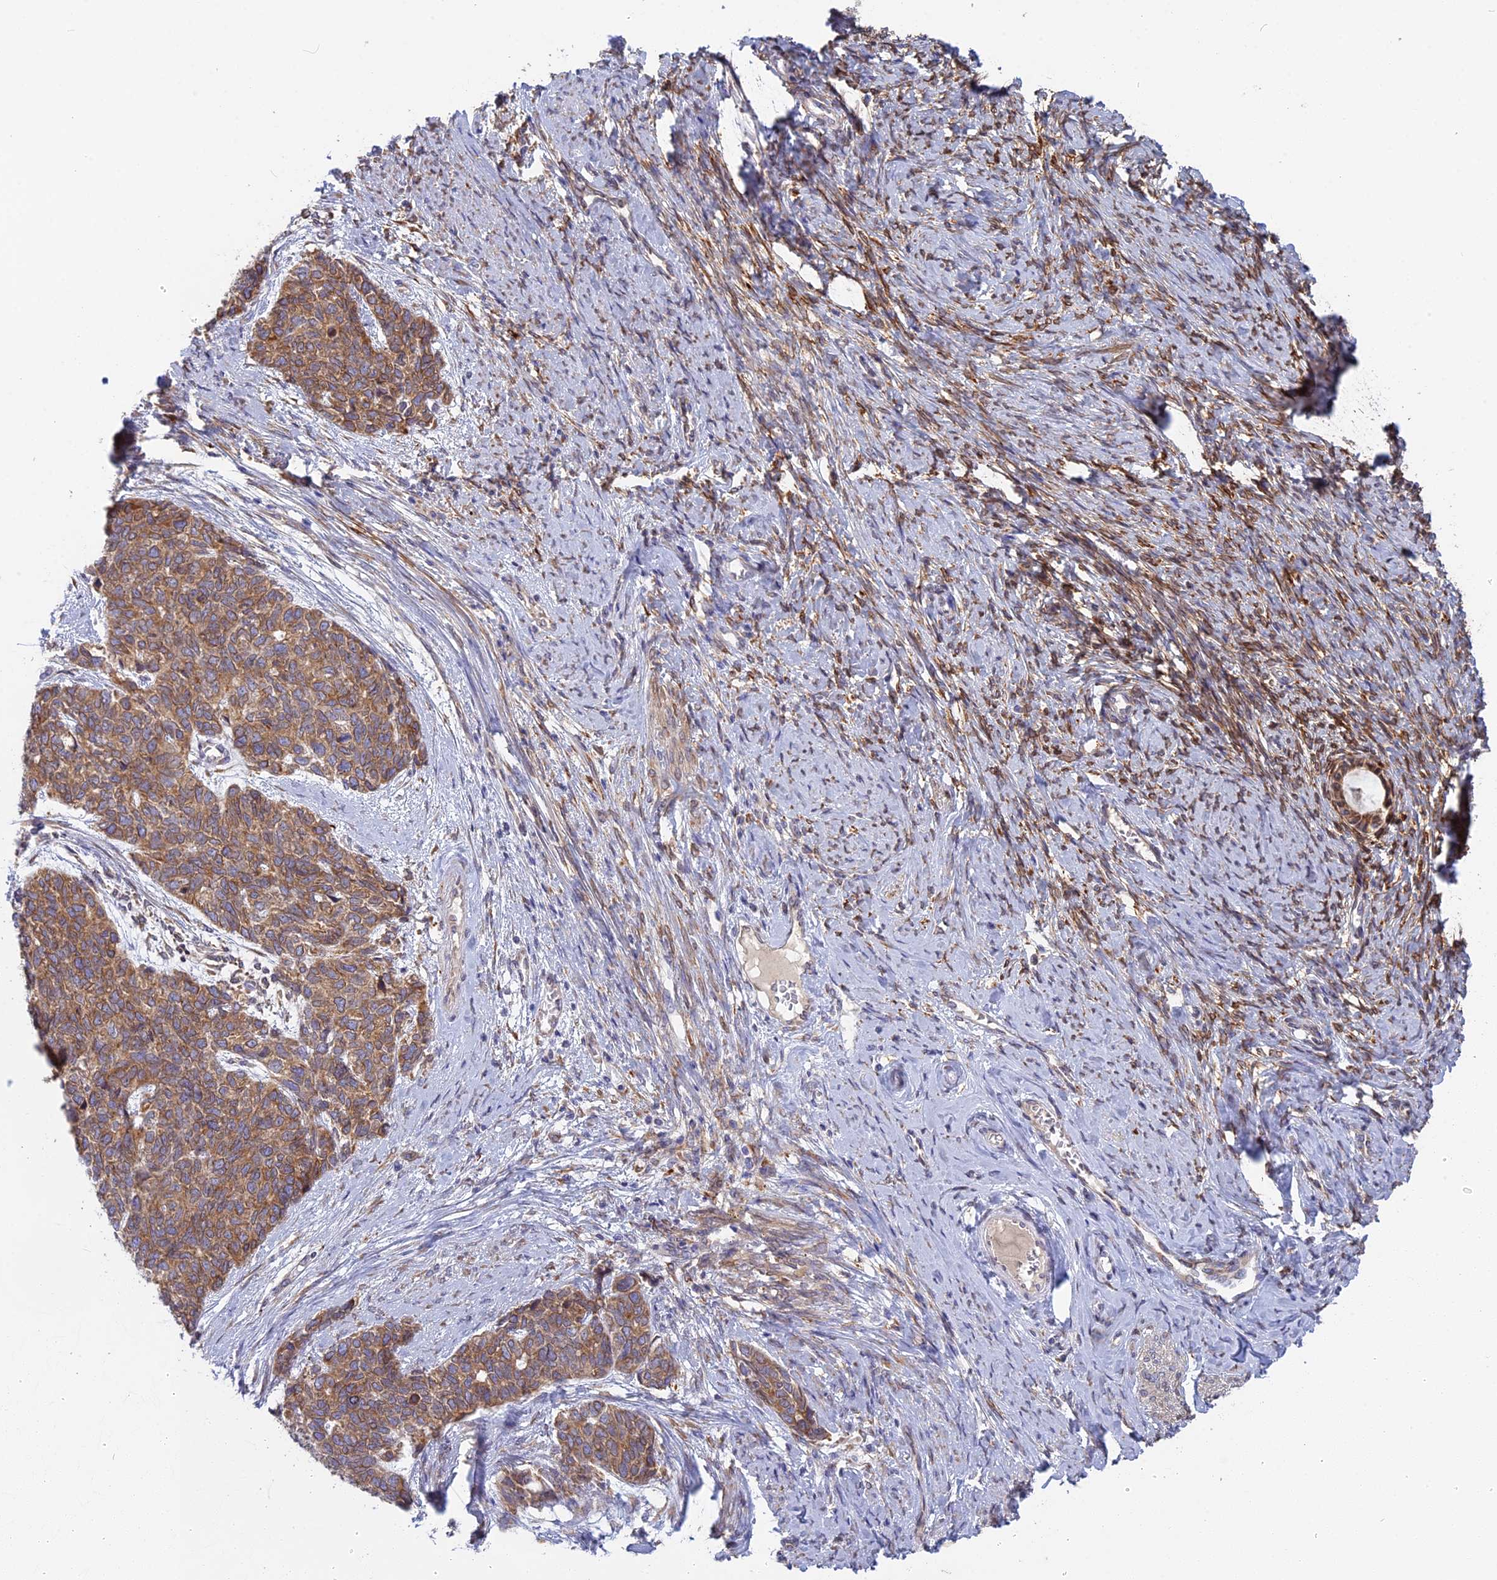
{"staining": {"intensity": "moderate", "quantity": ">75%", "location": "cytoplasmic/membranous"}, "tissue": "cervical cancer", "cell_type": "Tumor cells", "image_type": "cancer", "snomed": [{"axis": "morphology", "description": "Squamous cell carcinoma, NOS"}, {"axis": "topography", "description": "Cervix"}], "caption": "Tumor cells reveal medium levels of moderate cytoplasmic/membranous staining in approximately >75% of cells in cervical cancer (squamous cell carcinoma).", "gene": "TLCD1", "patient": {"sex": "female", "age": 63}}